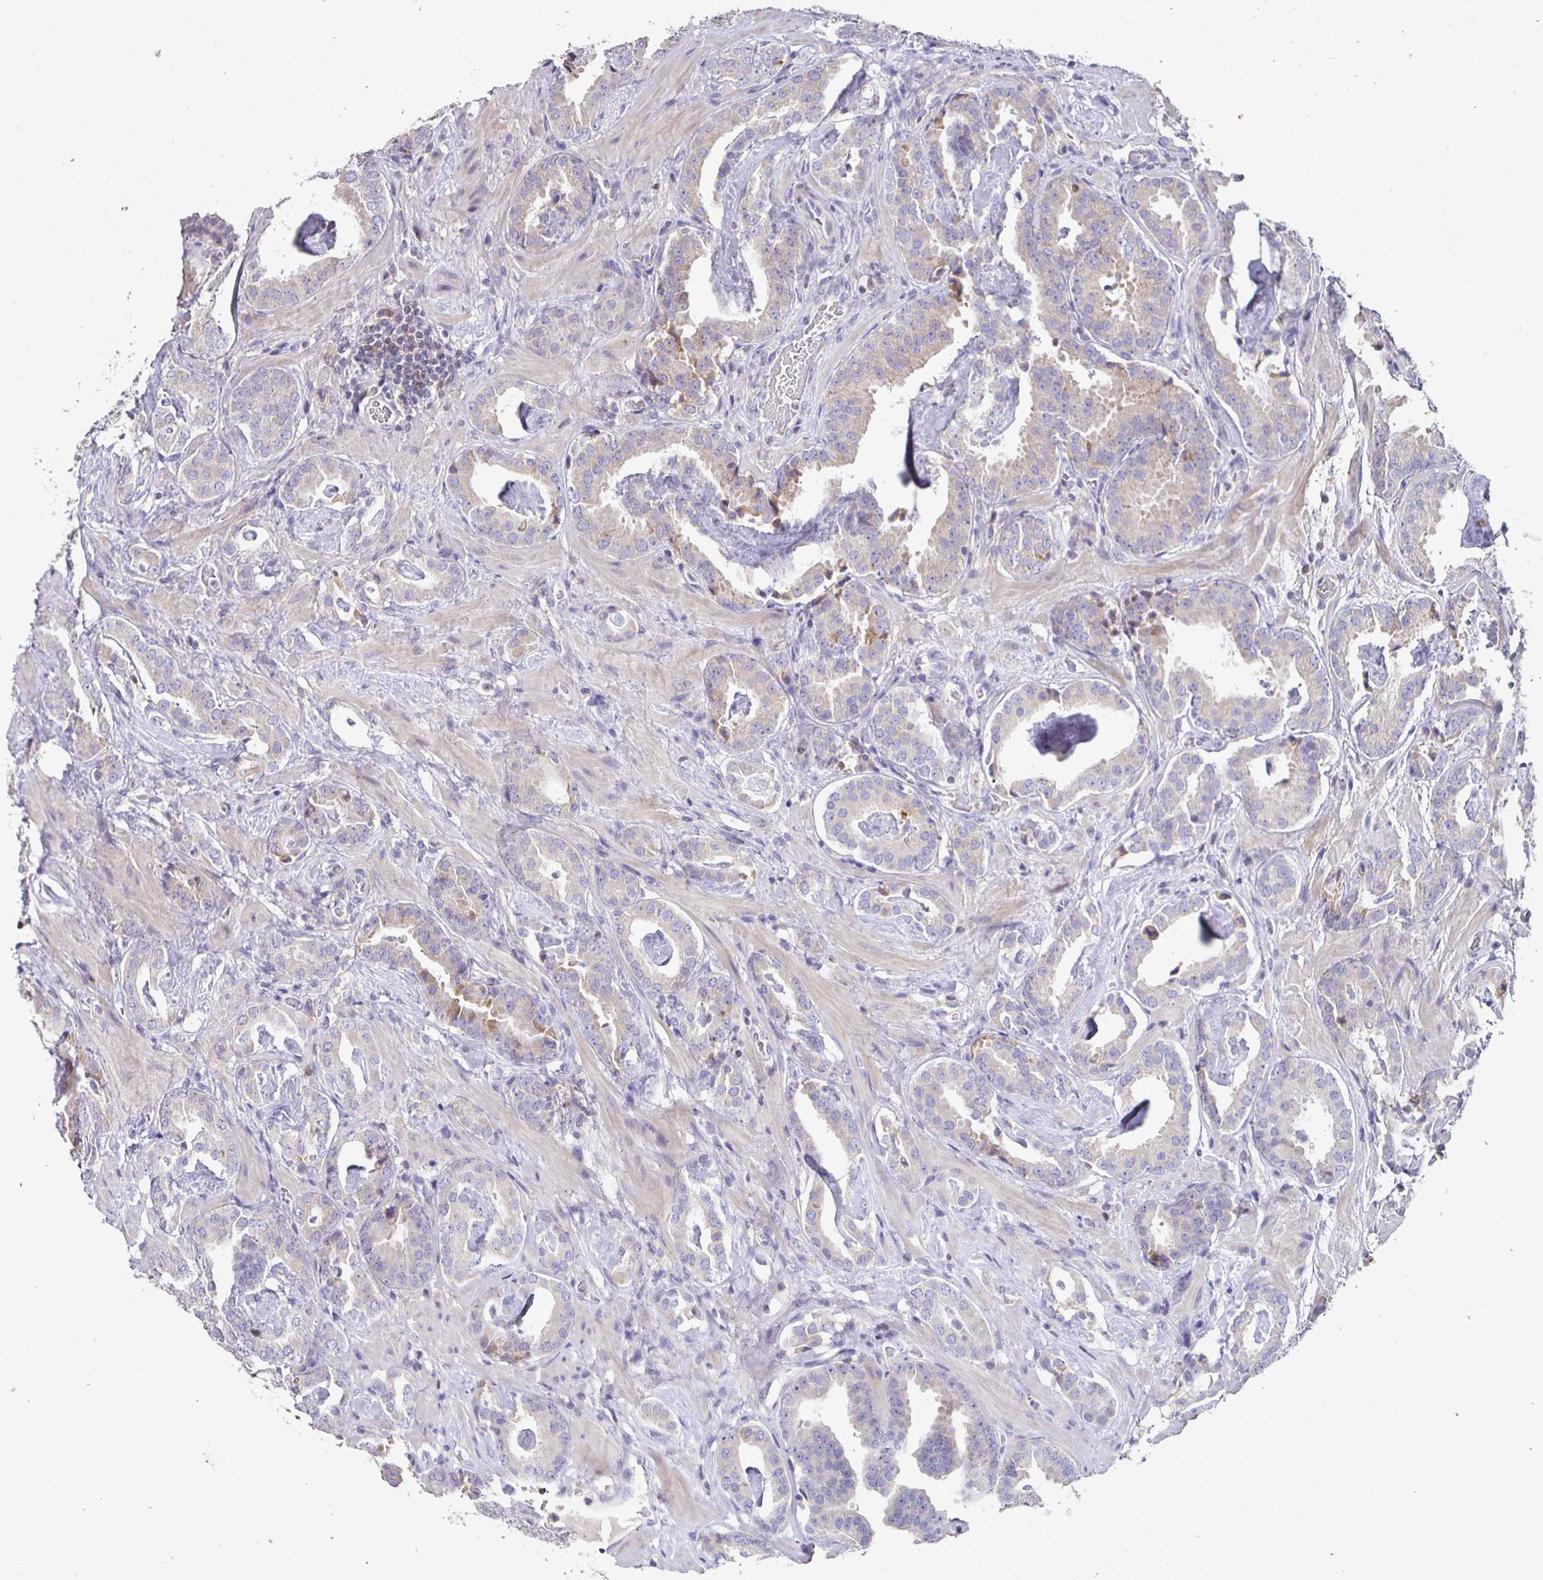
{"staining": {"intensity": "weak", "quantity": "<25%", "location": "cytoplasmic/membranous"}, "tissue": "prostate cancer", "cell_type": "Tumor cells", "image_type": "cancer", "snomed": [{"axis": "morphology", "description": "Adenocarcinoma, Low grade"}, {"axis": "topography", "description": "Prostate"}], "caption": "Micrograph shows no significant protein positivity in tumor cells of prostate cancer.", "gene": "SHISA4", "patient": {"sex": "male", "age": 62}}